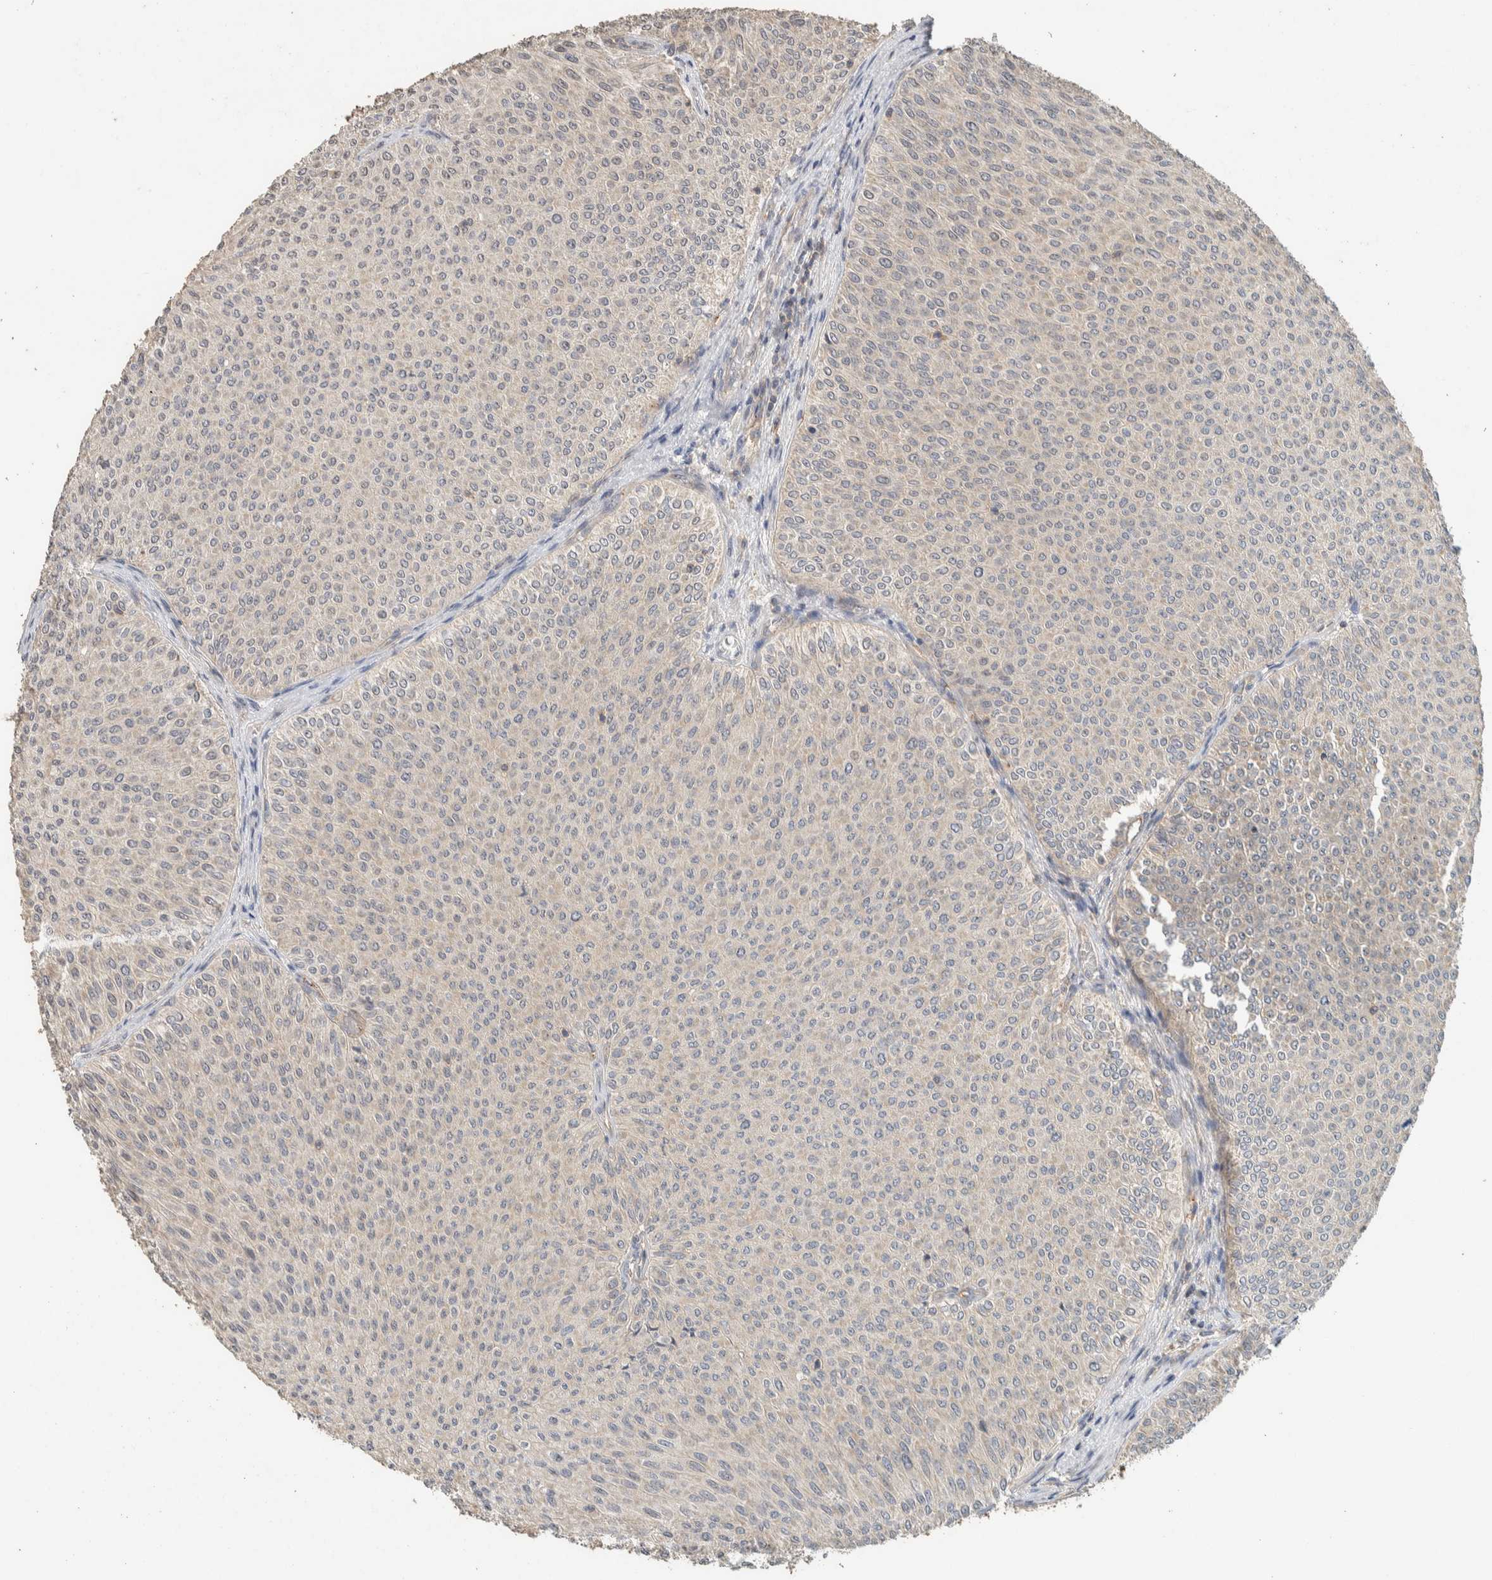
{"staining": {"intensity": "weak", "quantity": "25%-75%", "location": "cytoplasmic/membranous"}, "tissue": "urothelial cancer", "cell_type": "Tumor cells", "image_type": "cancer", "snomed": [{"axis": "morphology", "description": "Urothelial carcinoma, Low grade"}, {"axis": "topography", "description": "Urinary bladder"}], "caption": "High-magnification brightfield microscopy of low-grade urothelial carcinoma stained with DAB (3,3'-diaminobenzidine) (brown) and counterstained with hematoxylin (blue). tumor cells exhibit weak cytoplasmic/membranous staining is appreciated in approximately25%-75% of cells.", "gene": "PDE7B", "patient": {"sex": "male", "age": 78}}